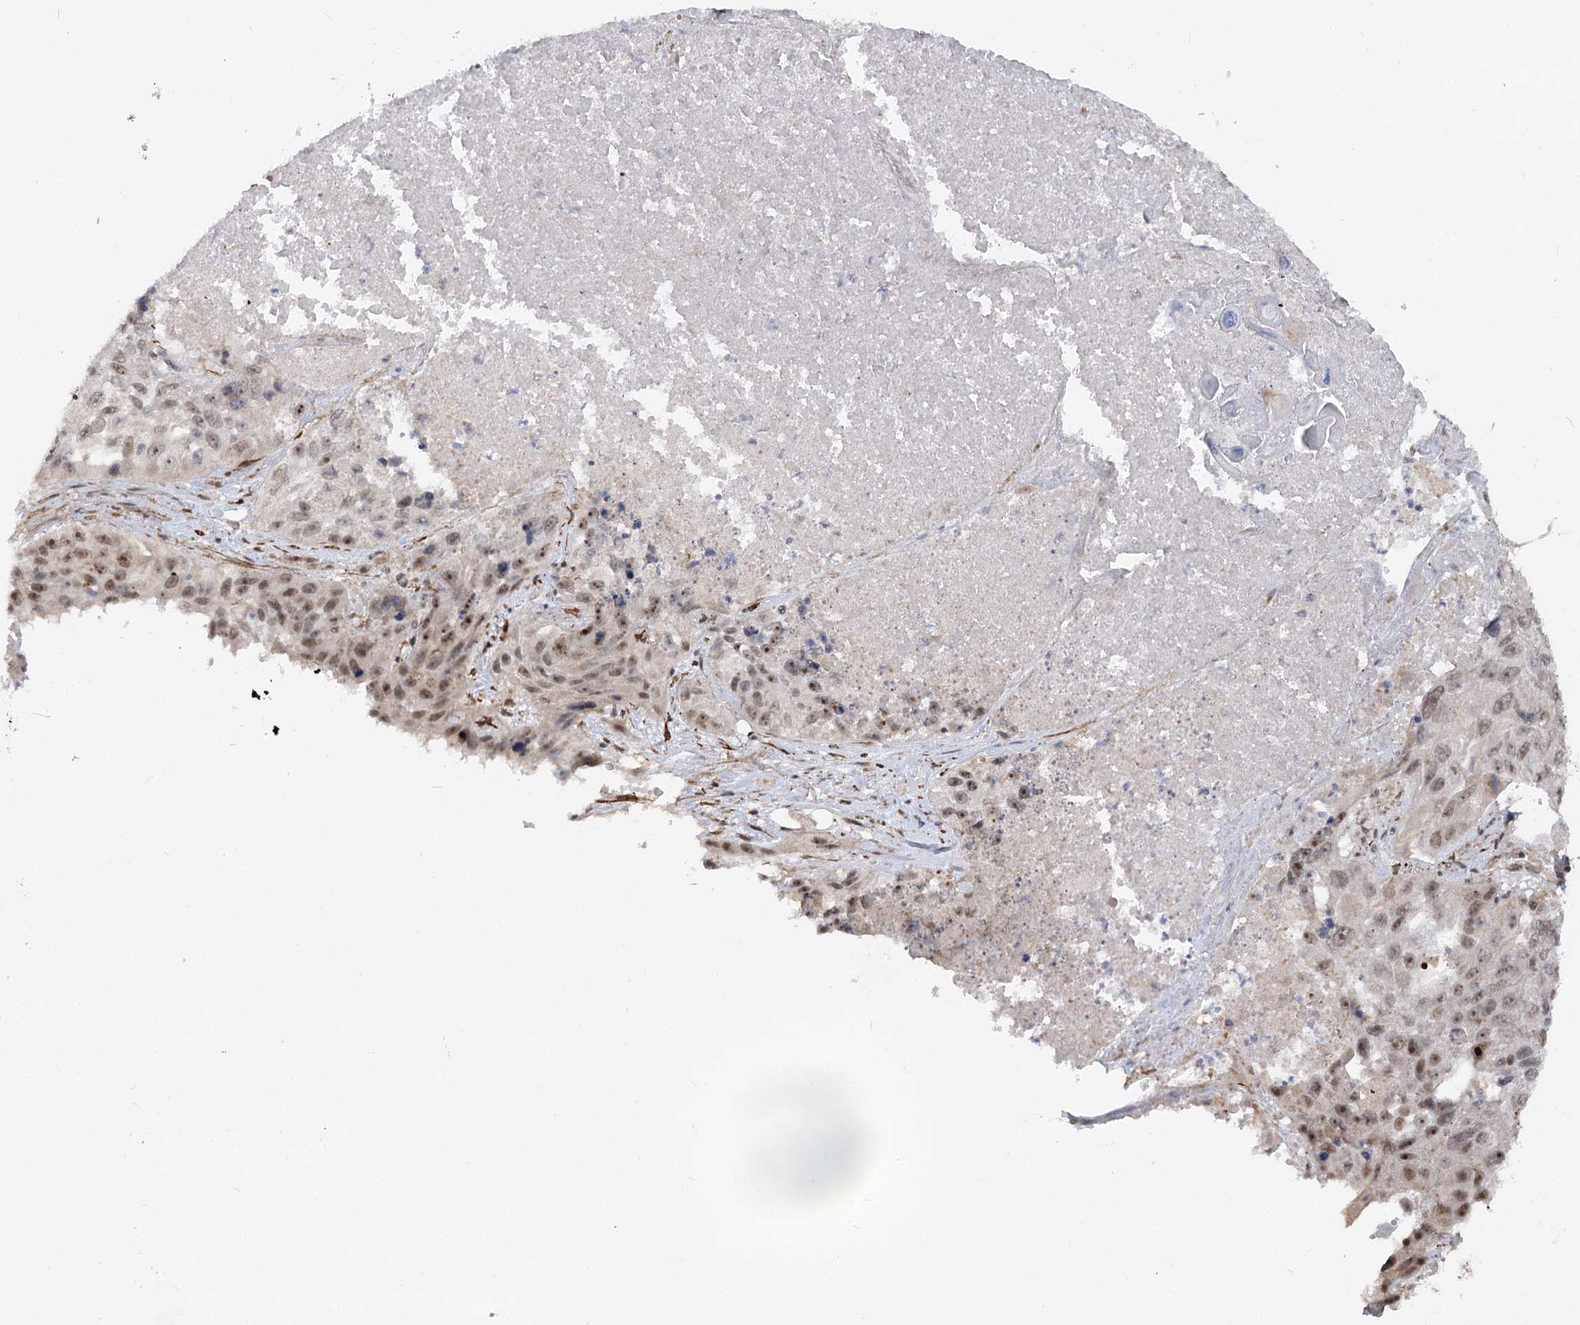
{"staining": {"intensity": "moderate", "quantity": ">75%", "location": "nuclear"}, "tissue": "lung cancer", "cell_type": "Tumor cells", "image_type": "cancer", "snomed": [{"axis": "morphology", "description": "Squamous cell carcinoma, NOS"}, {"axis": "topography", "description": "Lung"}], "caption": "High-power microscopy captured an immunohistochemistry micrograph of lung cancer, revealing moderate nuclear positivity in approximately >75% of tumor cells. The staining was performed using DAB to visualize the protein expression in brown, while the nuclei were stained in blue with hematoxylin (Magnification: 20x).", "gene": "GNL3L", "patient": {"sex": "male", "age": 61}}